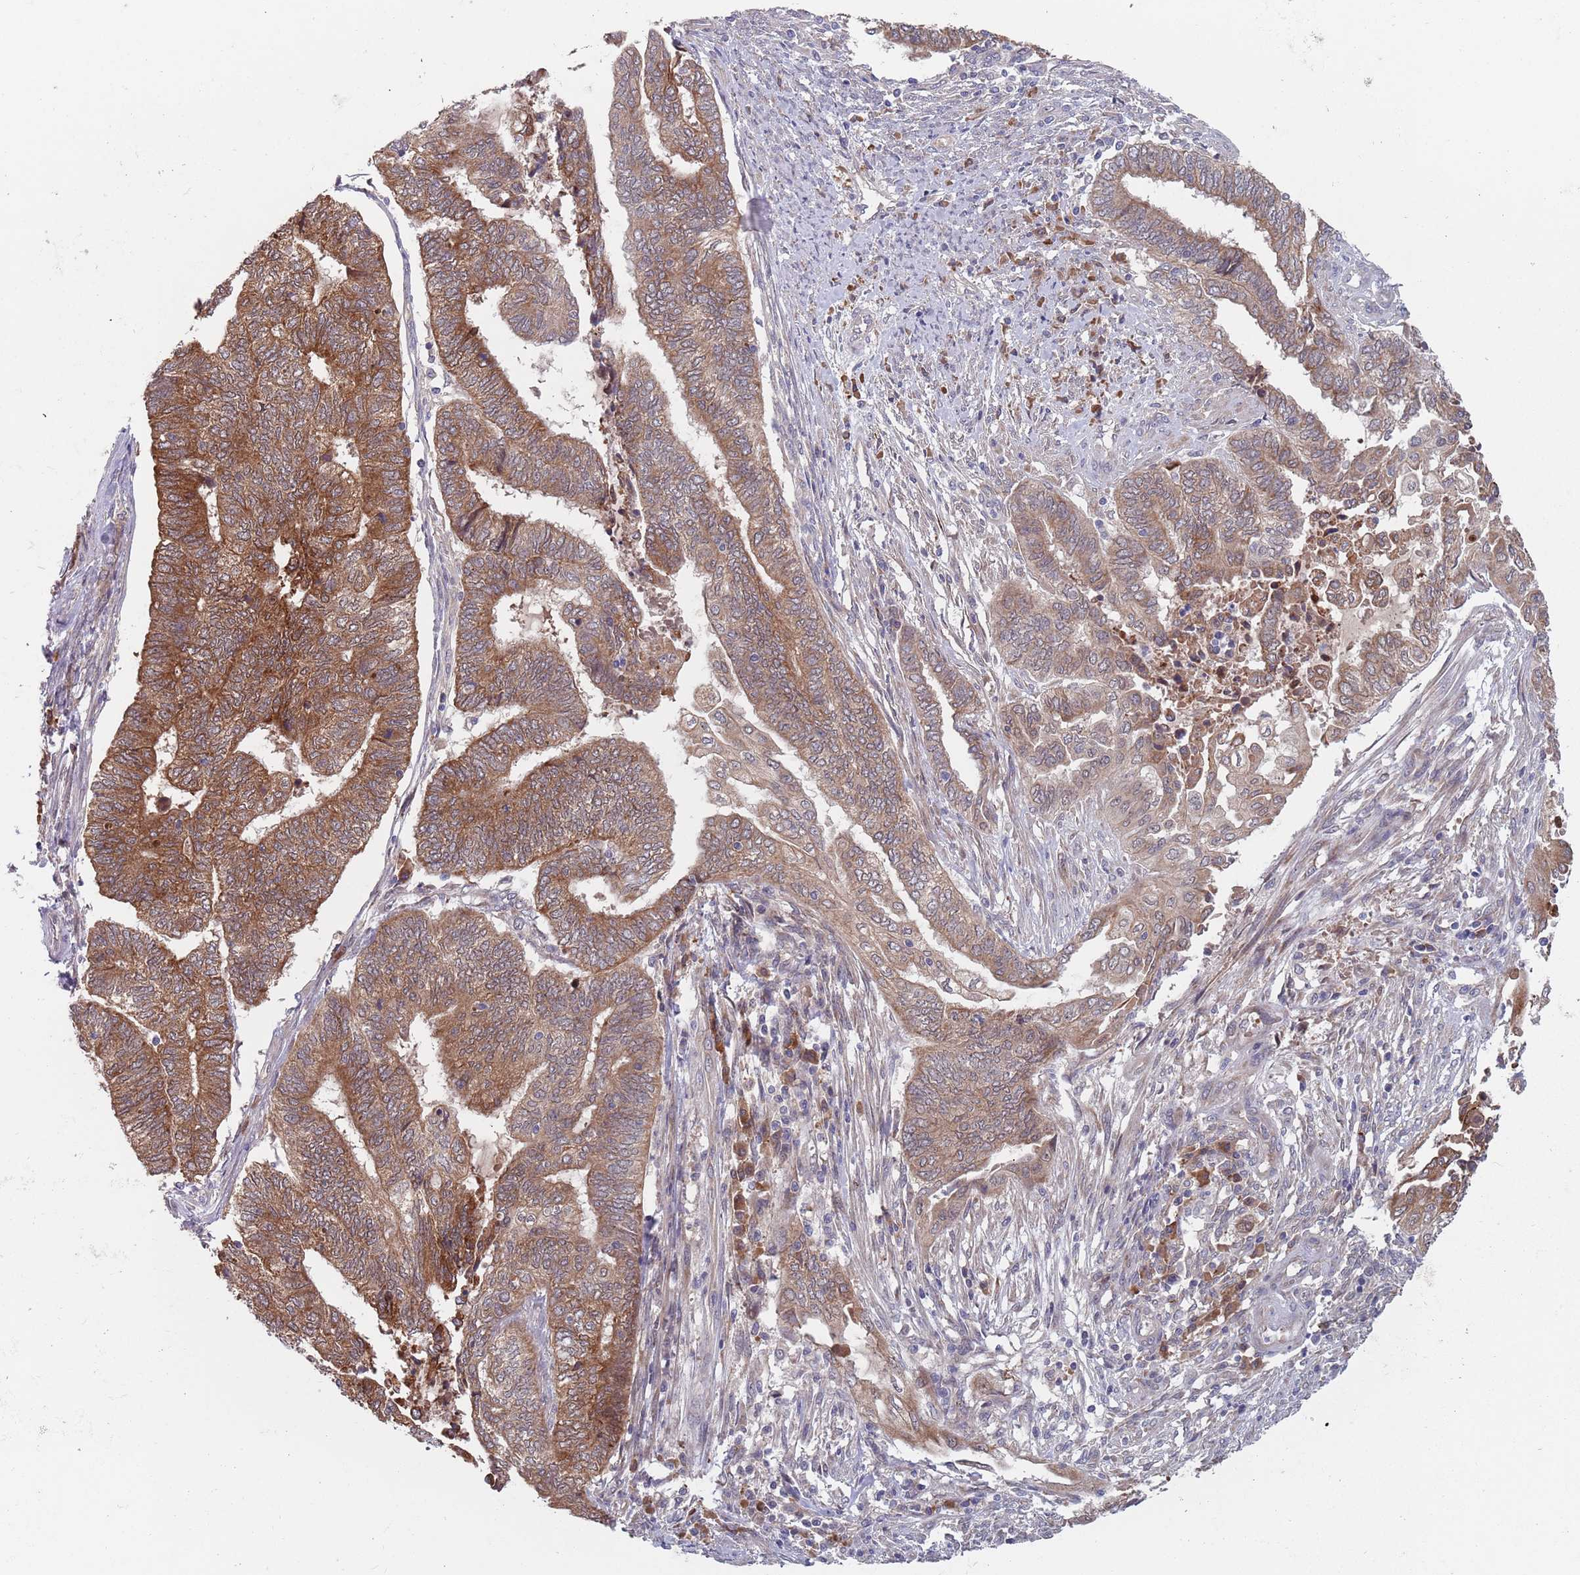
{"staining": {"intensity": "moderate", "quantity": ">75%", "location": "cytoplasmic/membranous"}, "tissue": "endometrial cancer", "cell_type": "Tumor cells", "image_type": "cancer", "snomed": [{"axis": "morphology", "description": "Adenocarcinoma, NOS"}, {"axis": "topography", "description": "Uterus"}, {"axis": "topography", "description": "Endometrium"}], "caption": "High-power microscopy captured an immunohistochemistry (IHC) histopathology image of endometrial cancer (adenocarcinoma), revealing moderate cytoplasmic/membranous positivity in approximately >75% of tumor cells.", "gene": "ZNF140", "patient": {"sex": "female", "age": 70}}